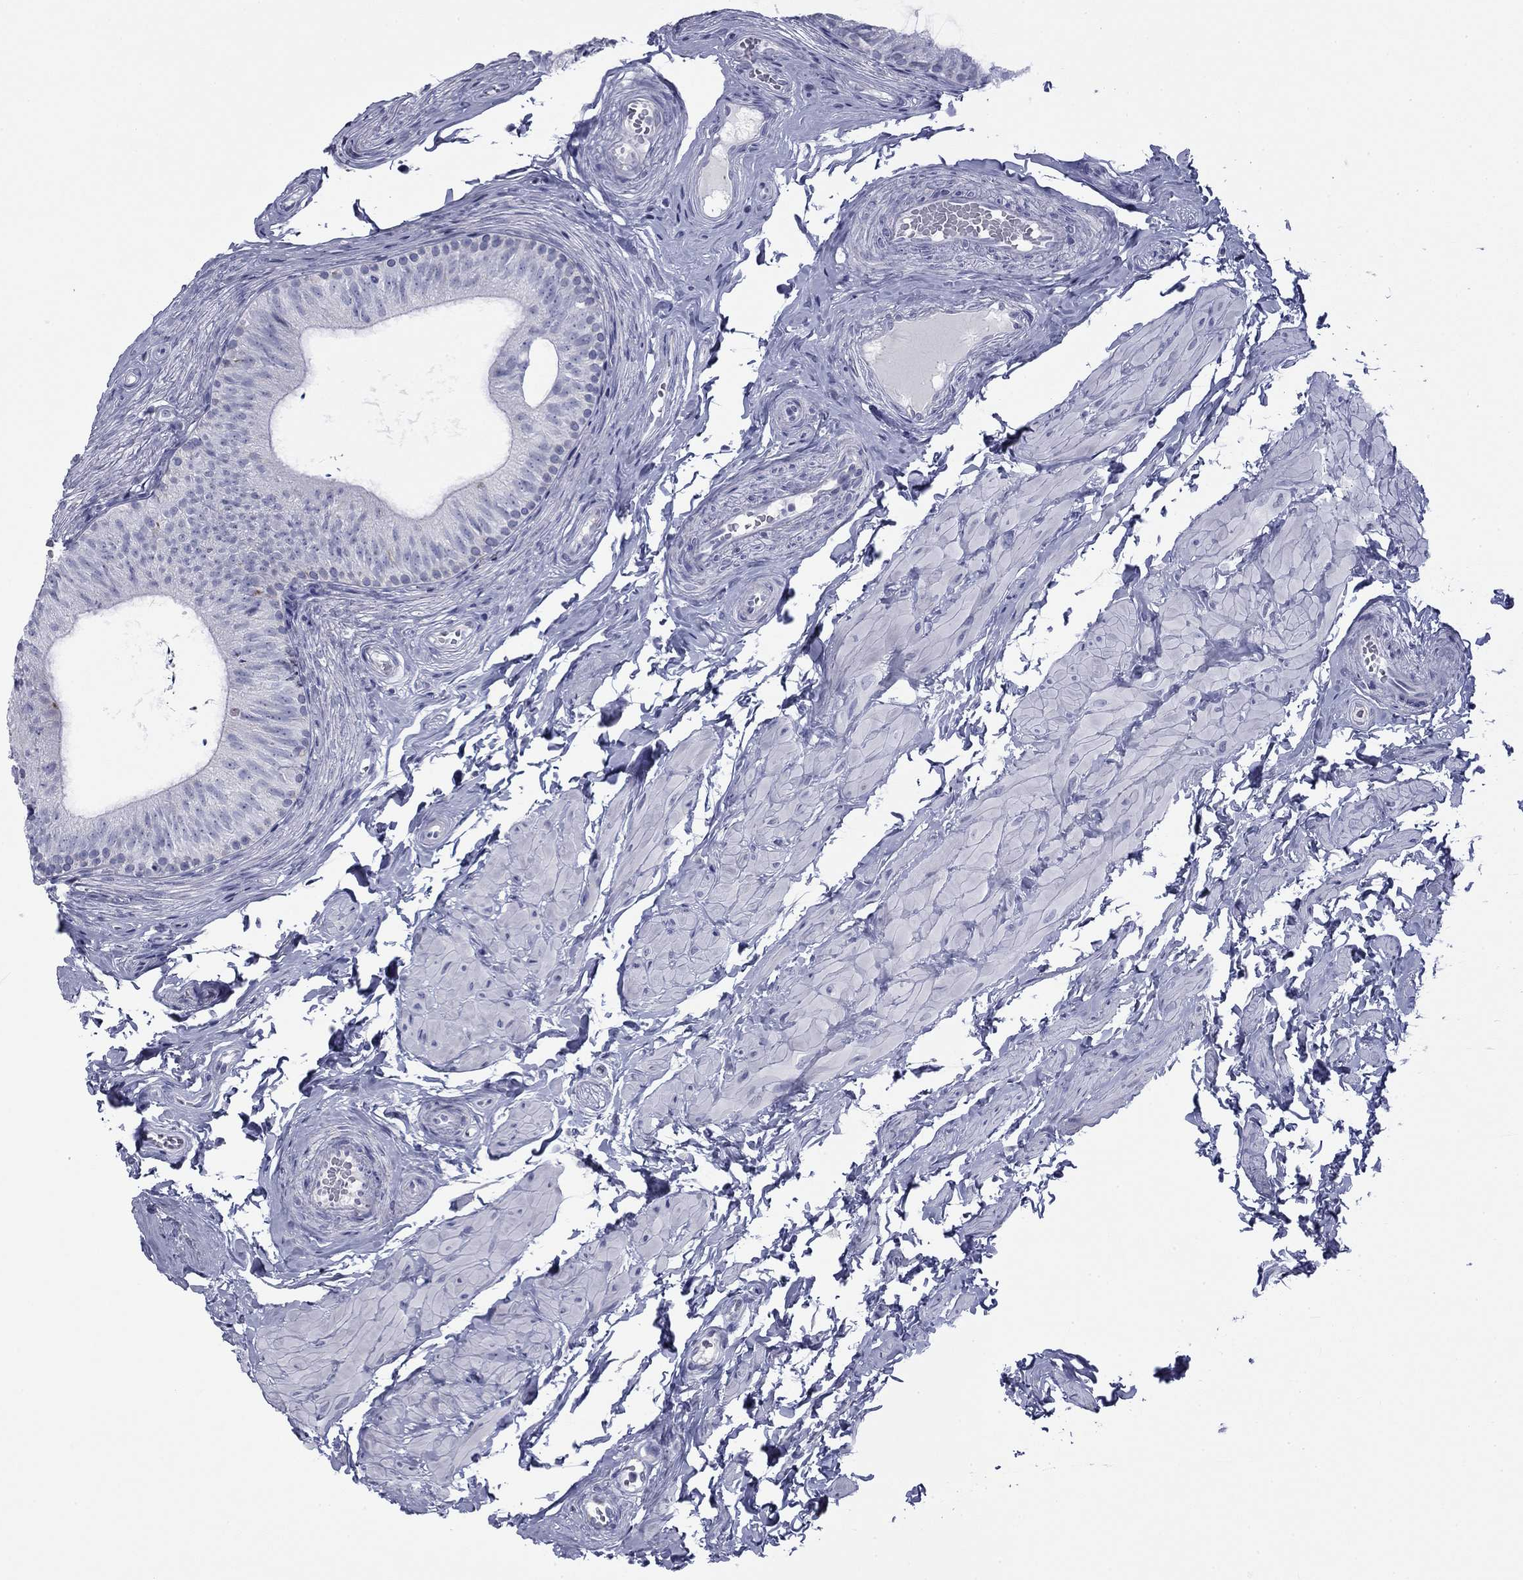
{"staining": {"intensity": "negative", "quantity": "none", "location": "none"}, "tissue": "epididymis", "cell_type": "Glandular cells", "image_type": "normal", "snomed": [{"axis": "morphology", "description": "Normal tissue, NOS"}, {"axis": "topography", "description": "Epididymis, spermatic cord, NOS"}, {"axis": "topography", "description": "Epididymis"}, {"axis": "topography", "description": "Peripheral nerve tissue"}], "caption": "A high-resolution photomicrograph shows IHC staining of unremarkable epididymis, which exhibits no significant expression in glandular cells.", "gene": "ZP2", "patient": {"sex": "male", "age": 29}}